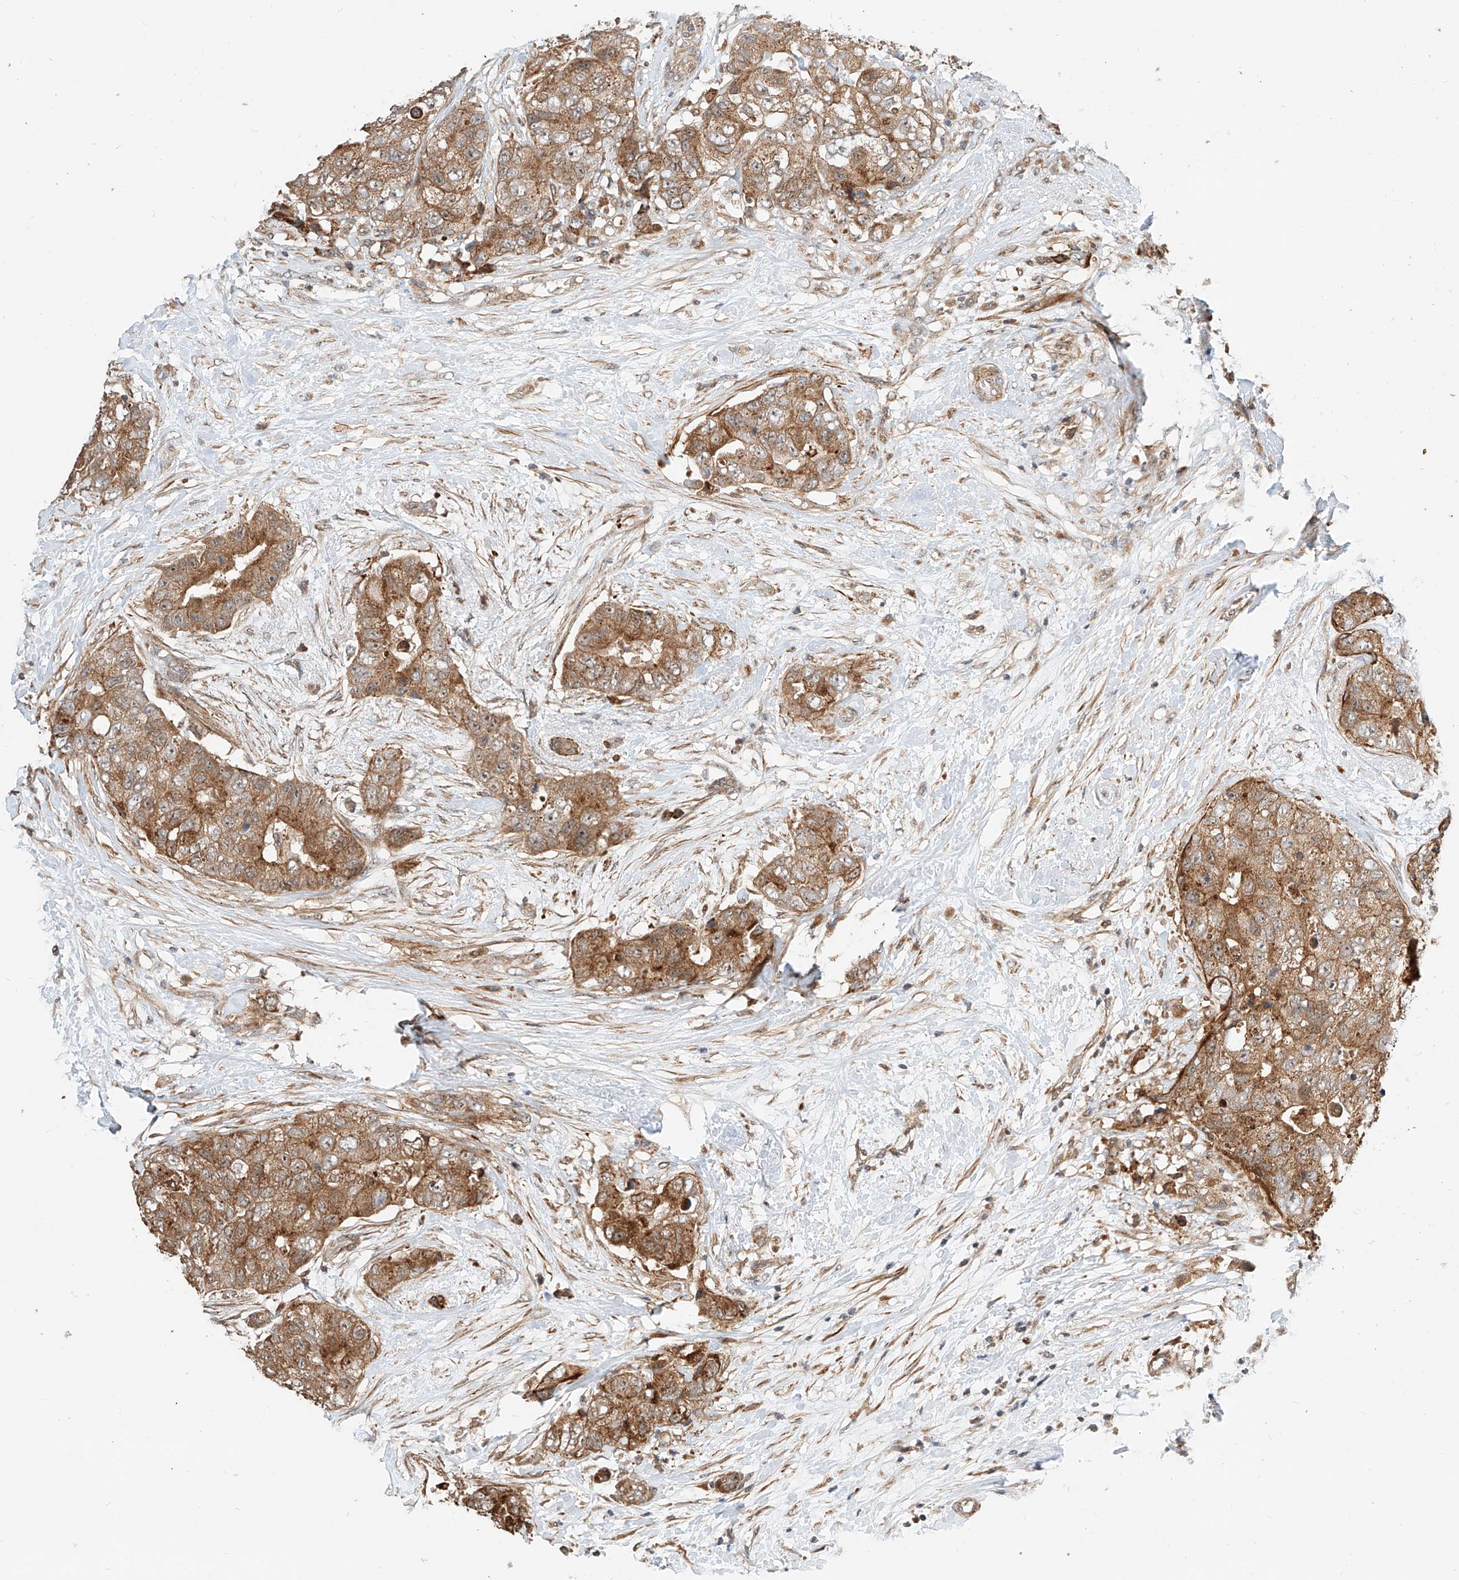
{"staining": {"intensity": "strong", "quantity": ">75%", "location": "cytoplasmic/membranous"}, "tissue": "breast cancer", "cell_type": "Tumor cells", "image_type": "cancer", "snomed": [{"axis": "morphology", "description": "Duct carcinoma"}, {"axis": "topography", "description": "Breast"}], "caption": "Immunohistochemical staining of breast cancer (intraductal carcinoma) displays high levels of strong cytoplasmic/membranous protein positivity in approximately >75% of tumor cells.", "gene": "CPAMD8", "patient": {"sex": "female", "age": 62}}